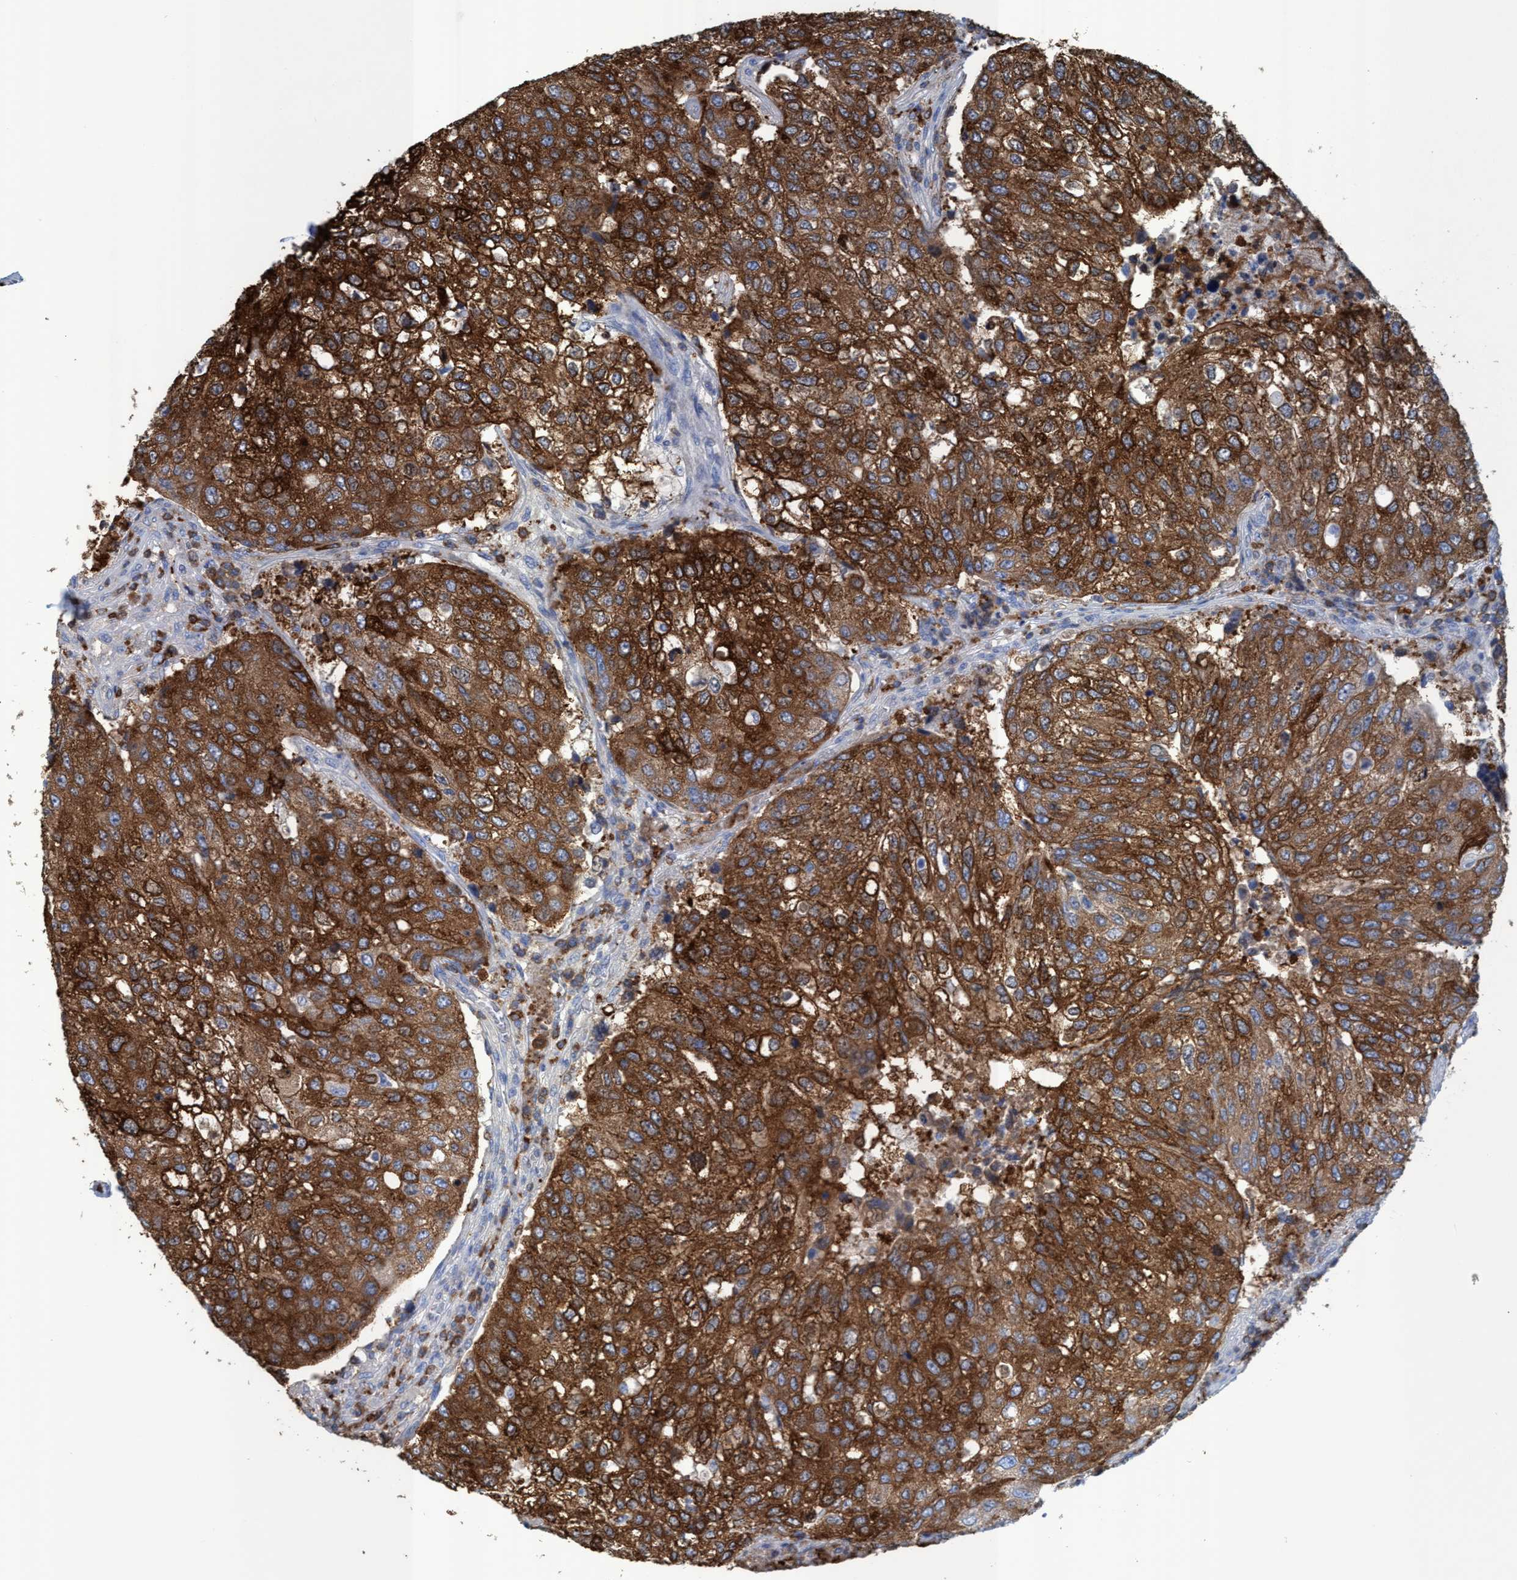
{"staining": {"intensity": "strong", "quantity": ">75%", "location": "cytoplasmic/membranous"}, "tissue": "urothelial cancer", "cell_type": "Tumor cells", "image_type": "cancer", "snomed": [{"axis": "morphology", "description": "Urothelial carcinoma, High grade"}, {"axis": "topography", "description": "Lymph node"}, {"axis": "topography", "description": "Urinary bladder"}], "caption": "Urothelial cancer was stained to show a protein in brown. There is high levels of strong cytoplasmic/membranous expression in about >75% of tumor cells.", "gene": "EZR", "patient": {"sex": "male", "age": 51}}